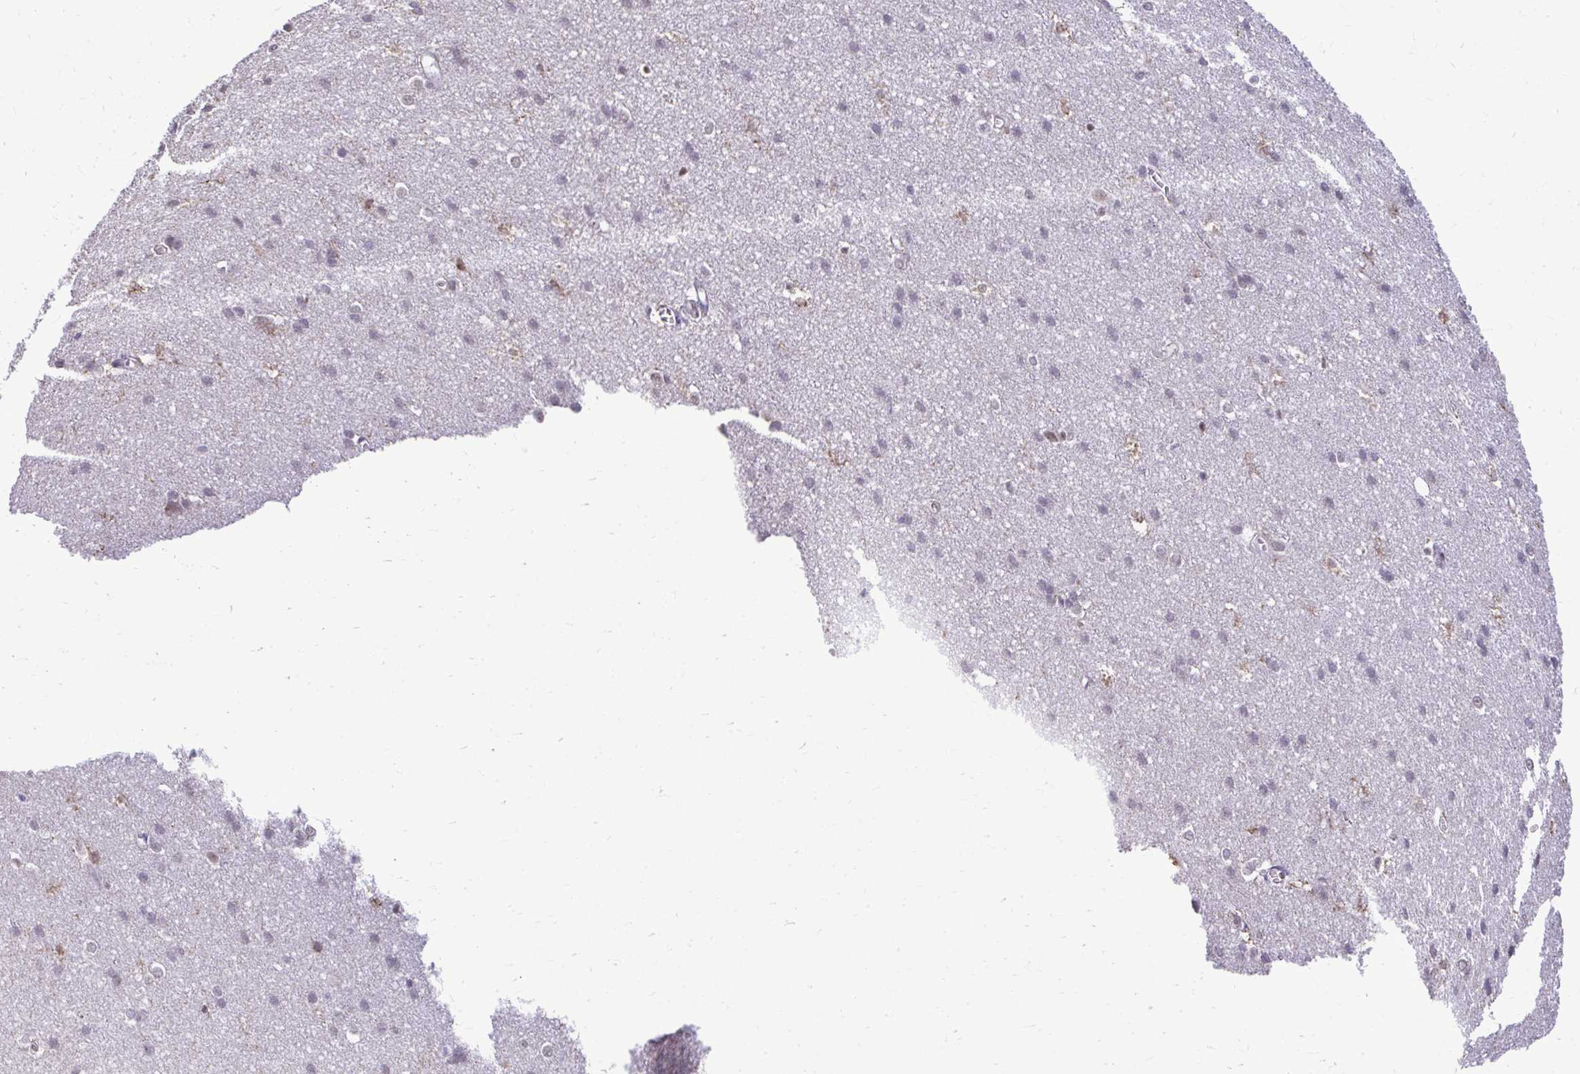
{"staining": {"intensity": "weak", "quantity": "25%-75%", "location": "cytoplasmic/membranous"}, "tissue": "cerebral cortex", "cell_type": "Endothelial cells", "image_type": "normal", "snomed": [{"axis": "morphology", "description": "Normal tissue, NOS"}, {"axis": "topography", "description": "Cerebral cortex"}], "caption": "DAB immunohistochemical staining of unremarkable cerebral cortex reveals weak cytoplasmic/membranous protein positivity in approximately 25%-75% of endothelial cells.", "gene": "NPPA", "patient": {"sex": "male", "age": 37}}